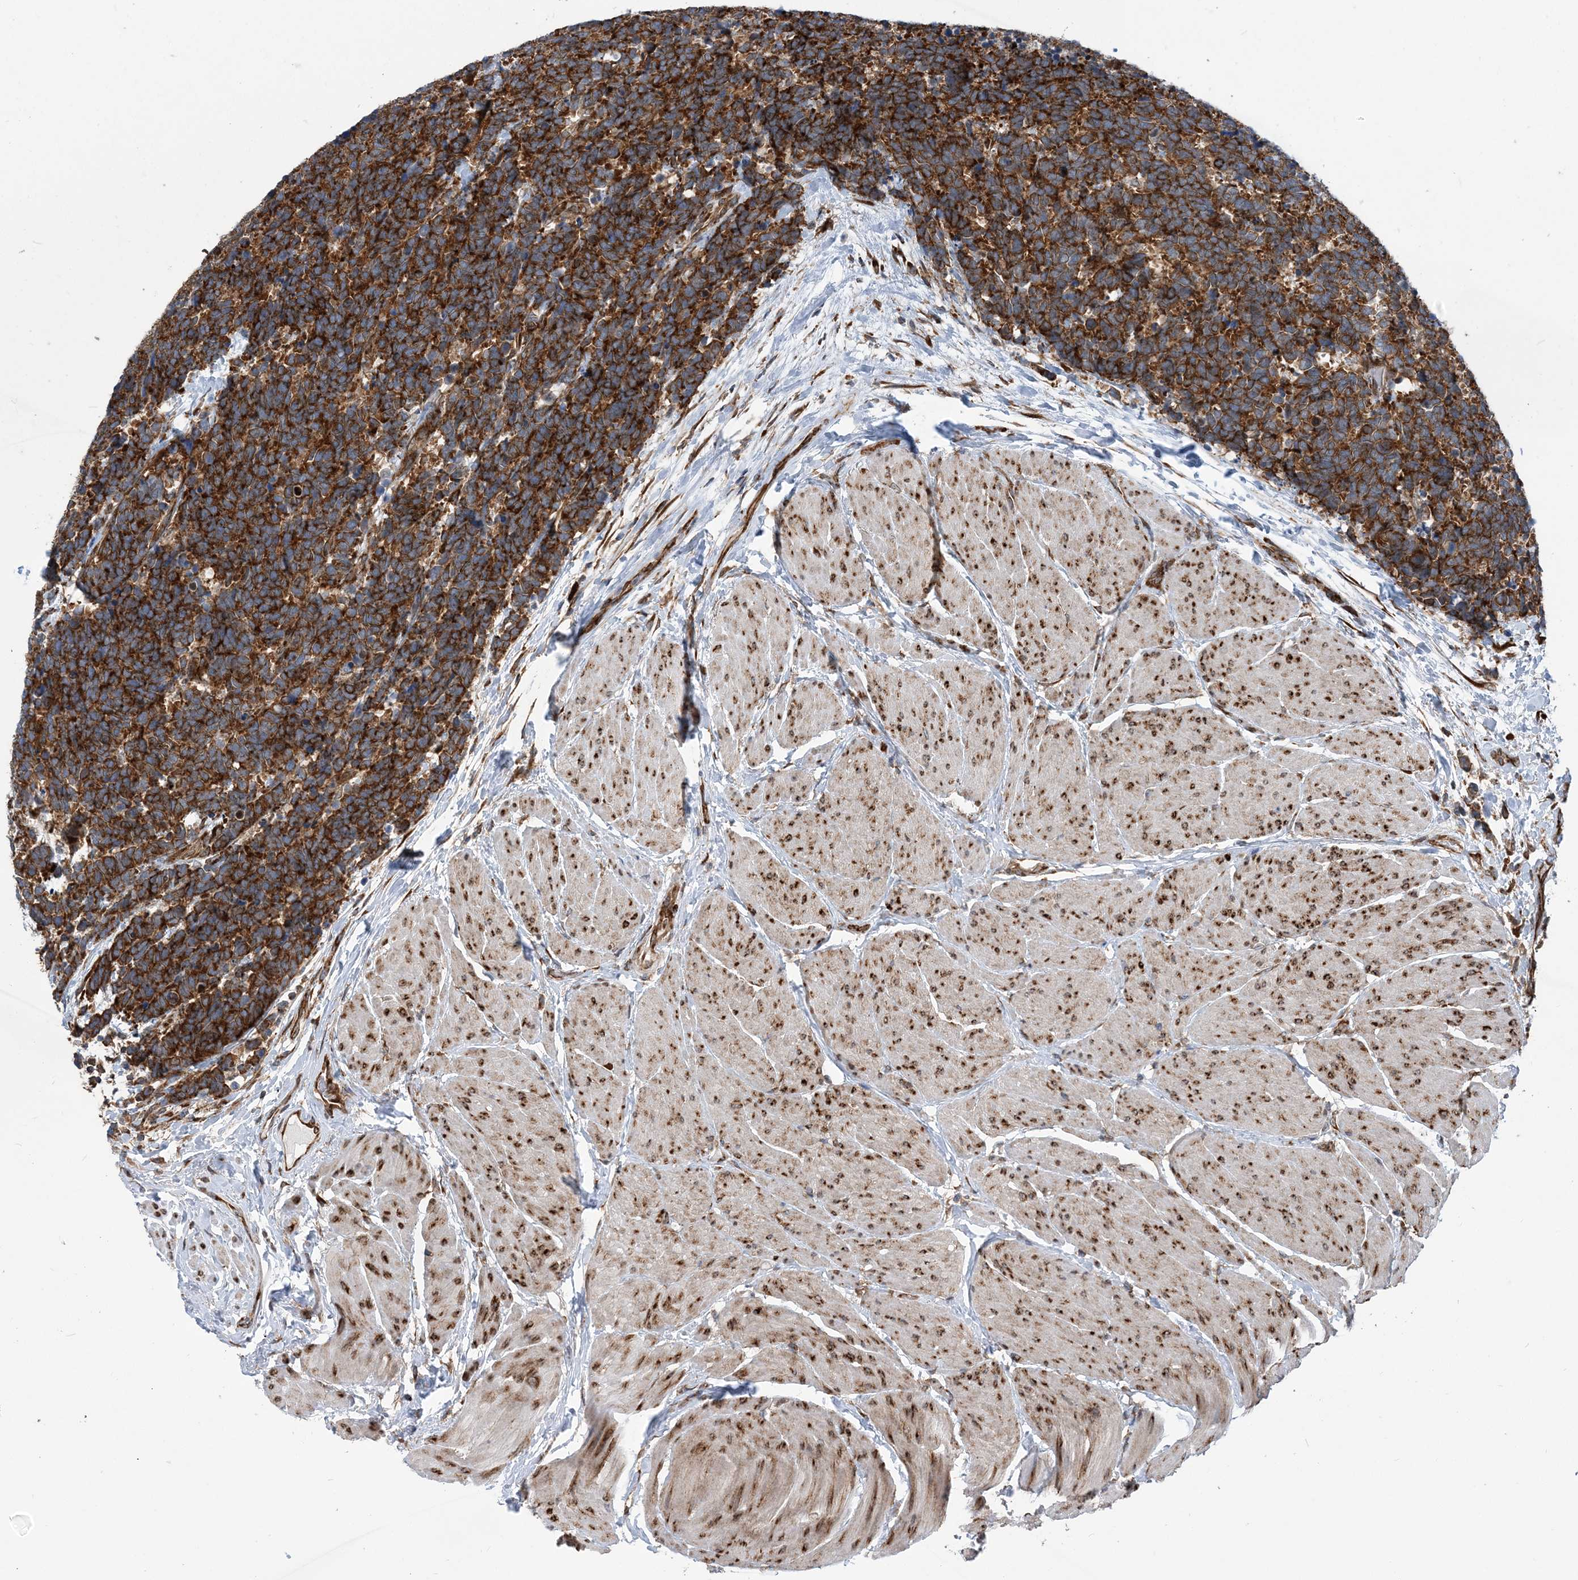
{"staining": {"intensity": "strong", "quantity": ">75%", "location": "cytoplasmic/membranous"}, "tissue": "carcinoid", "cell_type": "Tumor cells", "image_type": "cancer", "snomed": [{"axis": "morphology", "description": "Carcinoma, NOS"}, {"axis": "morphology", "description": "Carcinoid, malignant, NOS"}, {"axis": "topography", "description": "Urinary bladder"}], "caption": "Carcinoma stained with immunohistochemistry reveals strong cytoplasmic/membranous staining in about >75% of tumor cells. The staining is performed using DAB brown chromogen to label protein expression. The nuclei are counter-stained blue using hematoxylin.", "gene": "PHF1", "patient": {"sex": "male", "age": 57}}